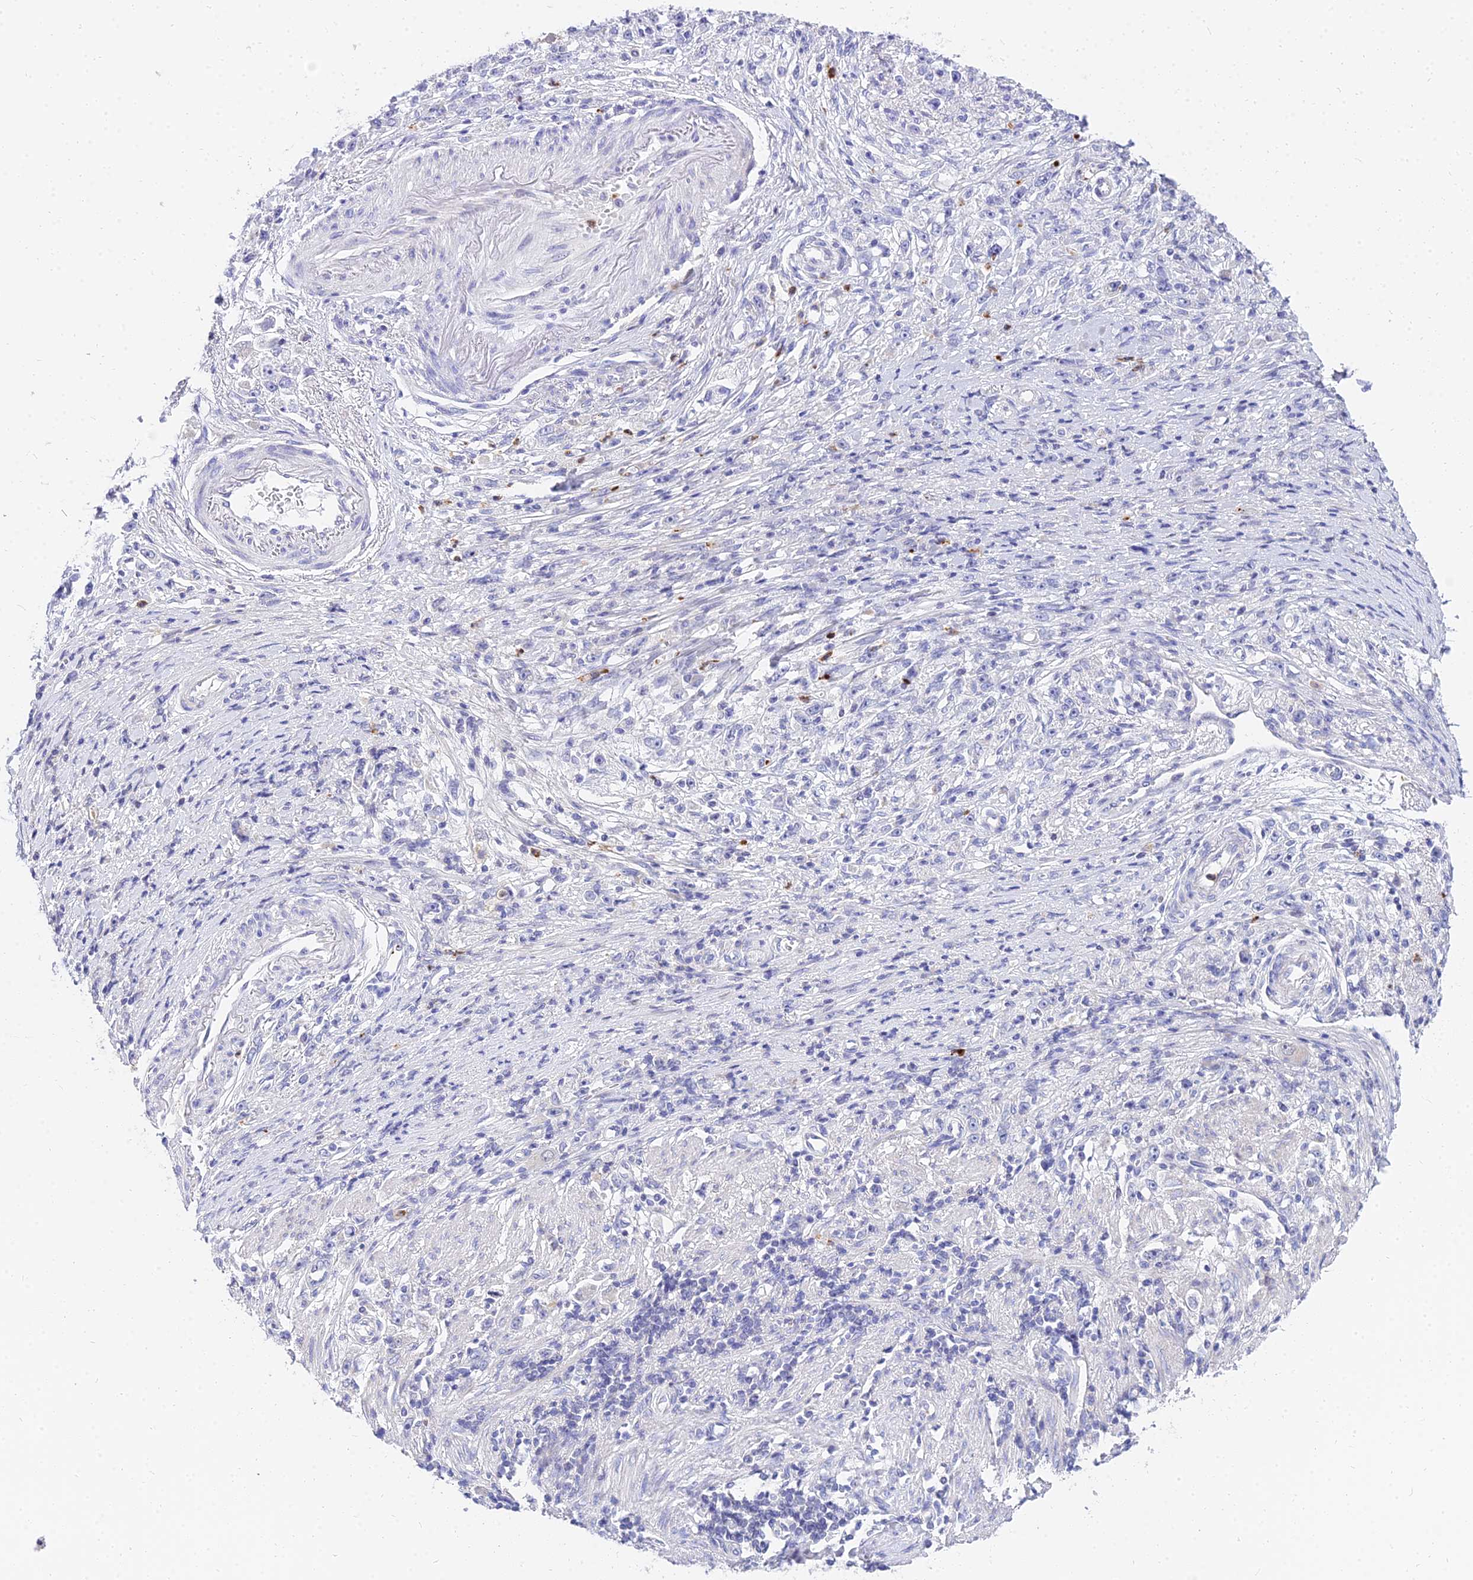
{"staining": {"intensity": "negative", "quantity": "none", "location": "none"}, "tissue": "stomach cancer", "cell_type": "Tumor cells", "image_type": "cancer", "snomed": [{"axis": "morphology", "description": "Adenocarcinoma, NOS"}, {"axis": "topography", "description": "Stomach"}], "caption": "Immunohistochemical staining of human stomach adenocarcinoma shows no significant staining in tumor cells.", "gene": "VWC2L", "patient": {"sex": "female", "age": 59}}